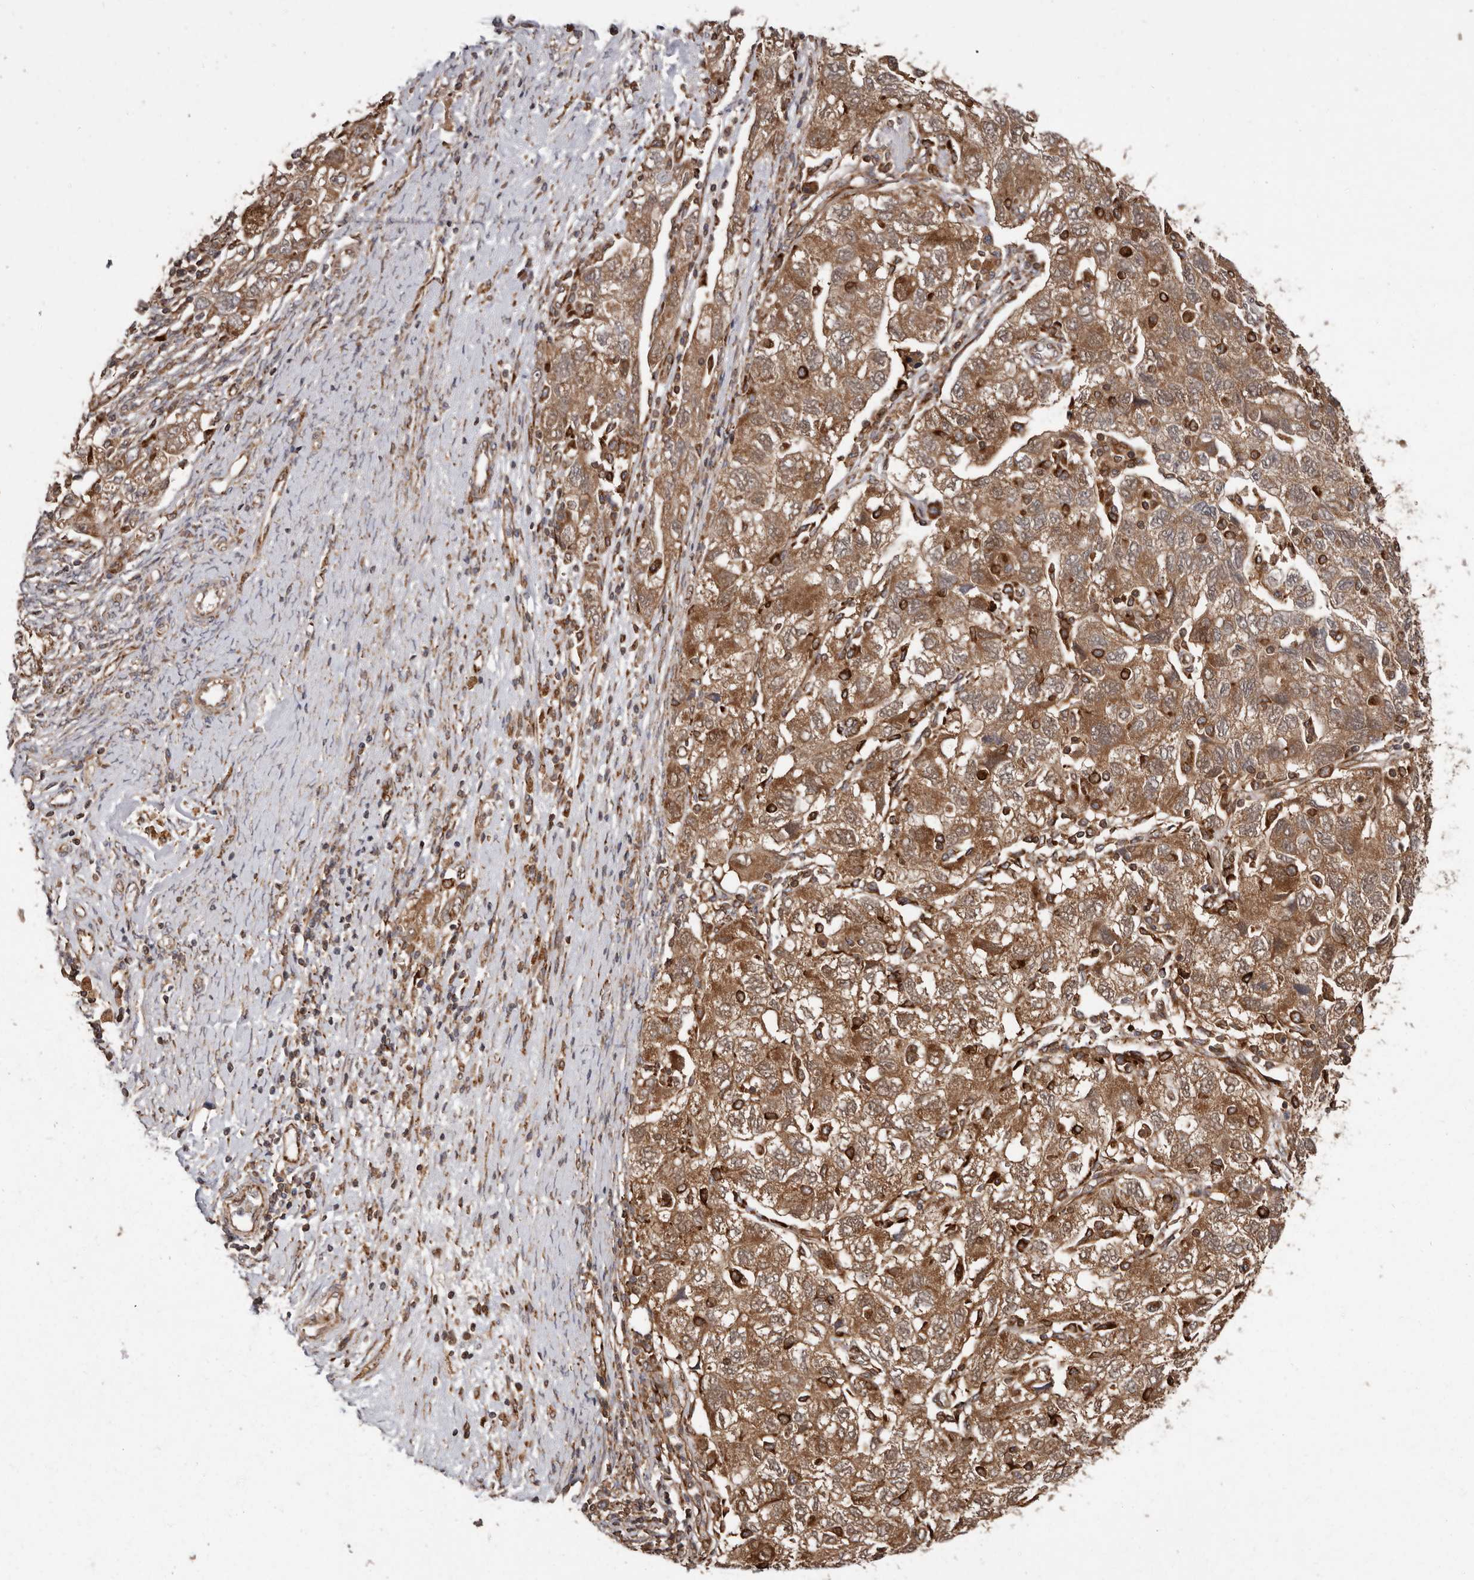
{"staining": {"intensity": "moderate", "quantity": ">75%", "location": "cytoplasmic/membranous"}, "tissue": "ovarian cancer", "cell_type": "Tumor cells", "image_type": "cancer", "snomed": [{"axis": "morphology", "description": "Carcinoma, NOS"}, {"axis": "morphology", "description": "Cystadenocarcinoma, serous, NOS"}, {"axis": "topography", "description": "Ovary"}], "caption": "Human ovarian cancer stained for a protein (brown) shows moderate cytoplasmic/membranous positive staining in about >75% of tumor cells.", "gene": "FLAD1", "patient": {"sex": "female", "age": 69}}